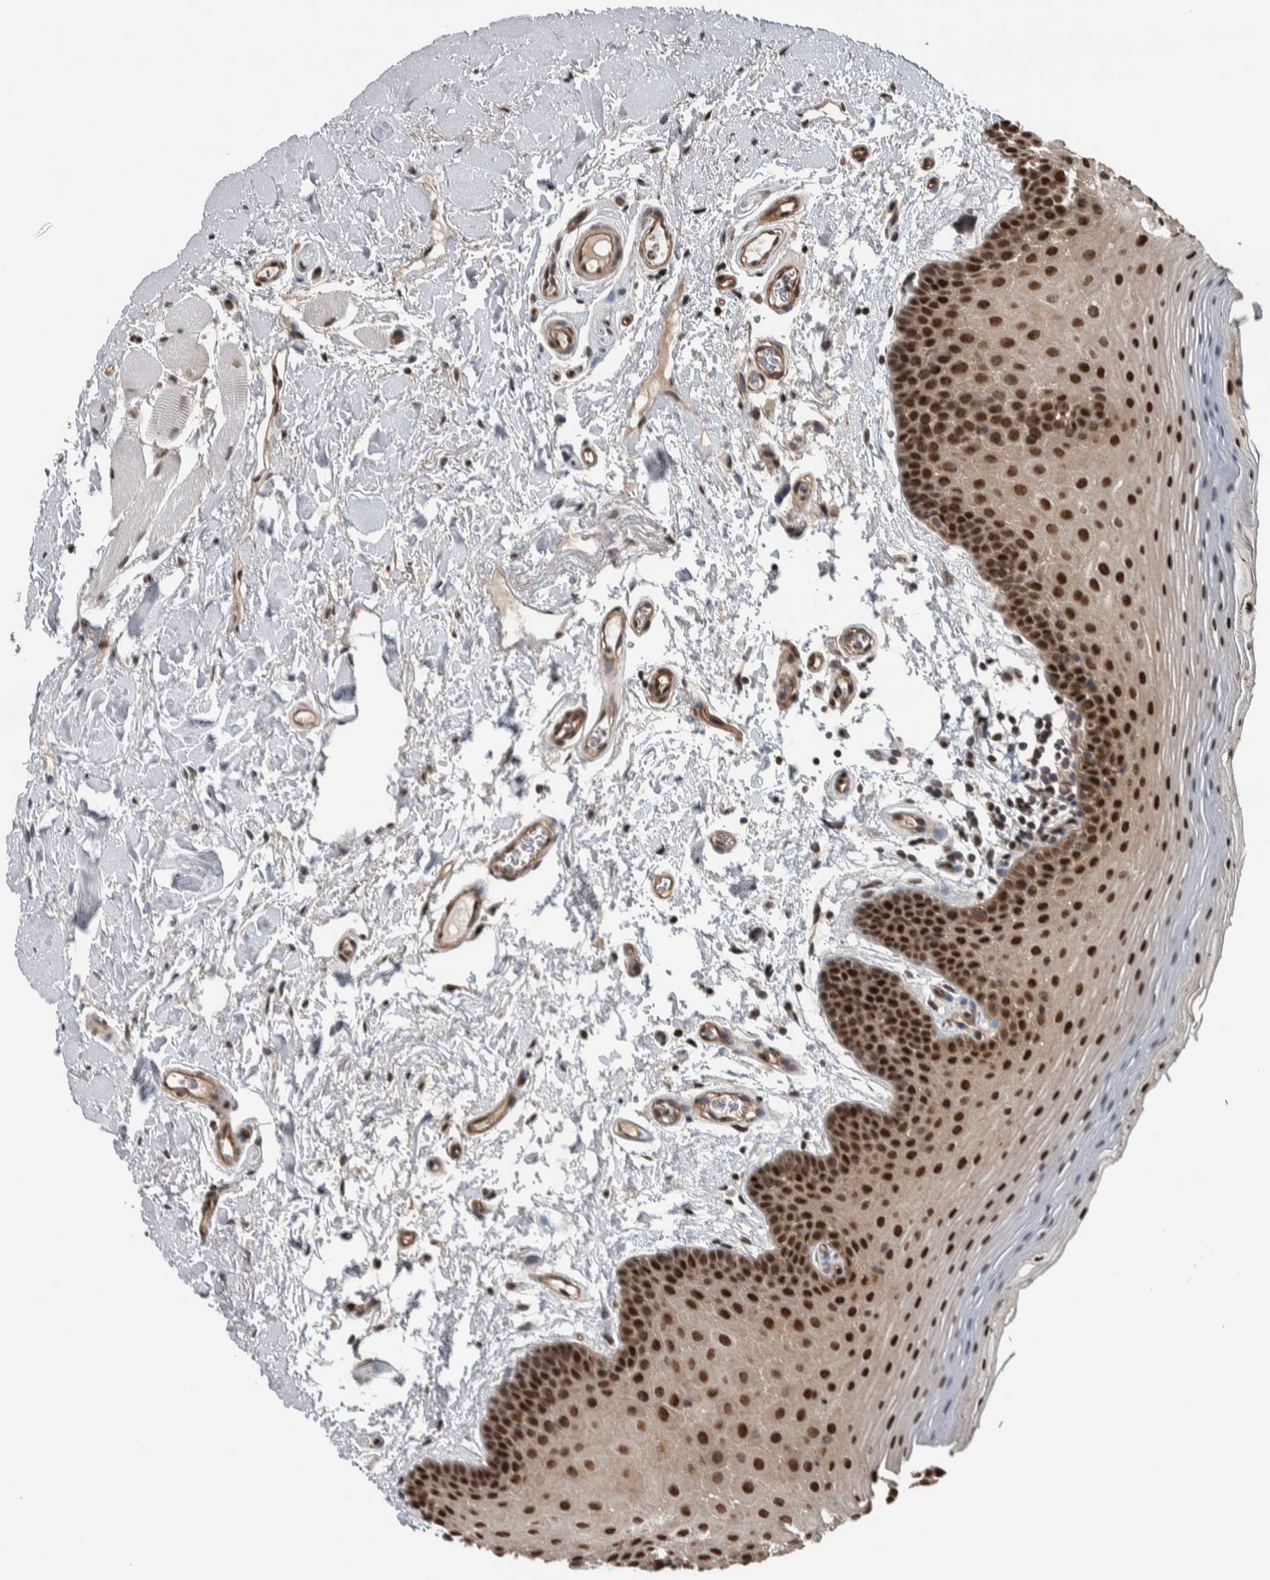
{"staining": {"intensity": "strong", "quantity": ">75%", "location": "nuclear"}, "tissue": "oral mucosa", "cell_type": "Squamous epithelial cells", "image_type": "normal", "snomed": [{"axis": "morphology", "description": "Normal tissue, NOS"}, {"axis": "topography", "description": "Oral tissue"}], "caption": "Immunohistochemical staining of unremarkable oral mucosa displays >75% levels of strong nuclear protein positivity in approximately >75% of squamous epithelial cells. (Stains: DAB in brown, nuclei in blue, Microscopy: brightfield microscopy at high magnification).", "gene": "FAM135B", "patient": {"sex": "male", "age": 62}}